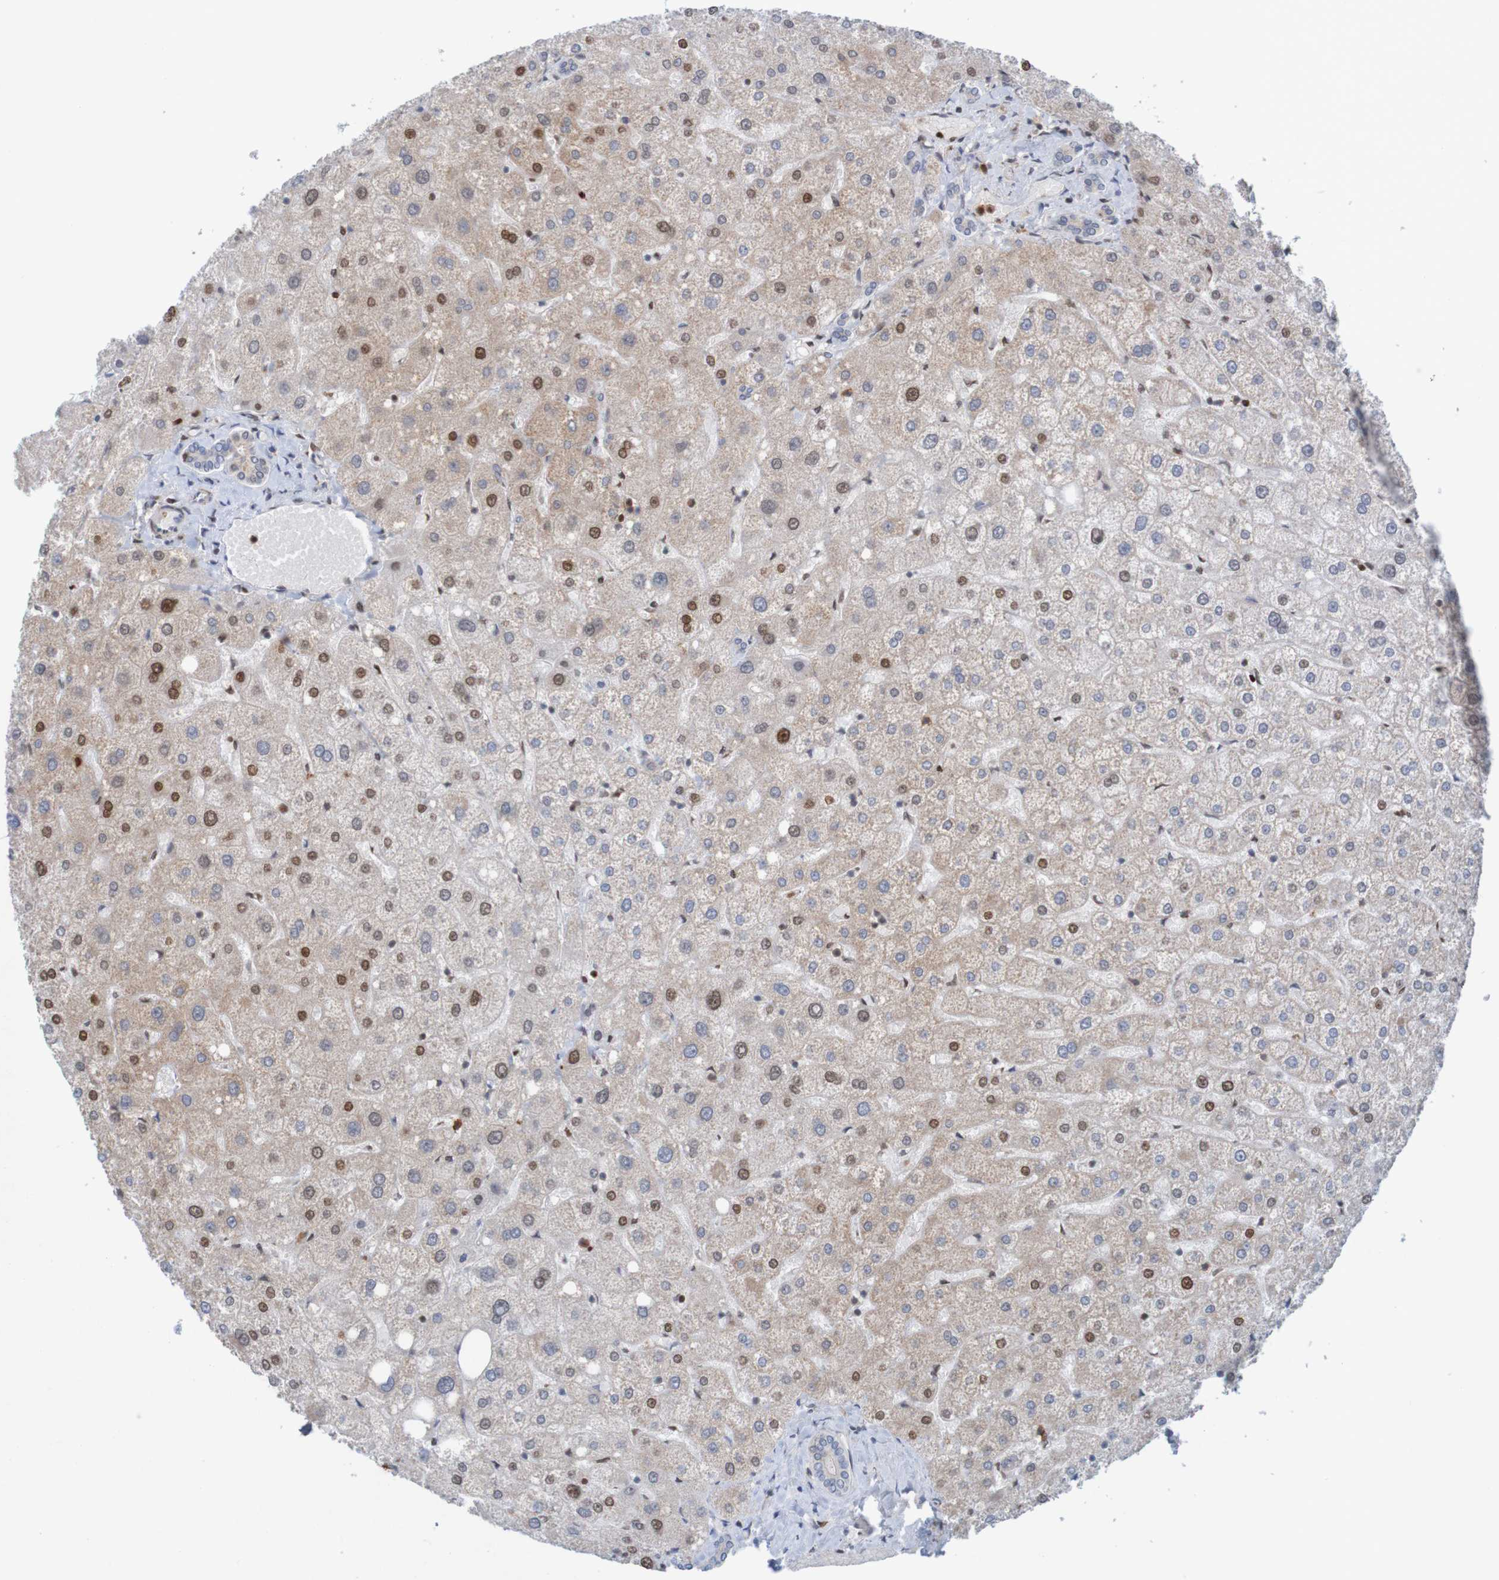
{"staining": {"intensity": "negative", "quantity": "none", "location": "none"}, "tissue": "liver", "cell_type": "Cholangiocytes", "image_type": "normal", "snomed": [{"axis": "morphology", "description": "Normal tissue, NOS"}, {"axis": "topography", "description": "Liver"}], "caption": "The immunohistochemistry histopathology image has no significant positivity in cholangiocytes of liver. (DAB IHC with hematoxylin counter stain).", "gene": "NAV2", "patient": {"sex": "male", "age": 73}}